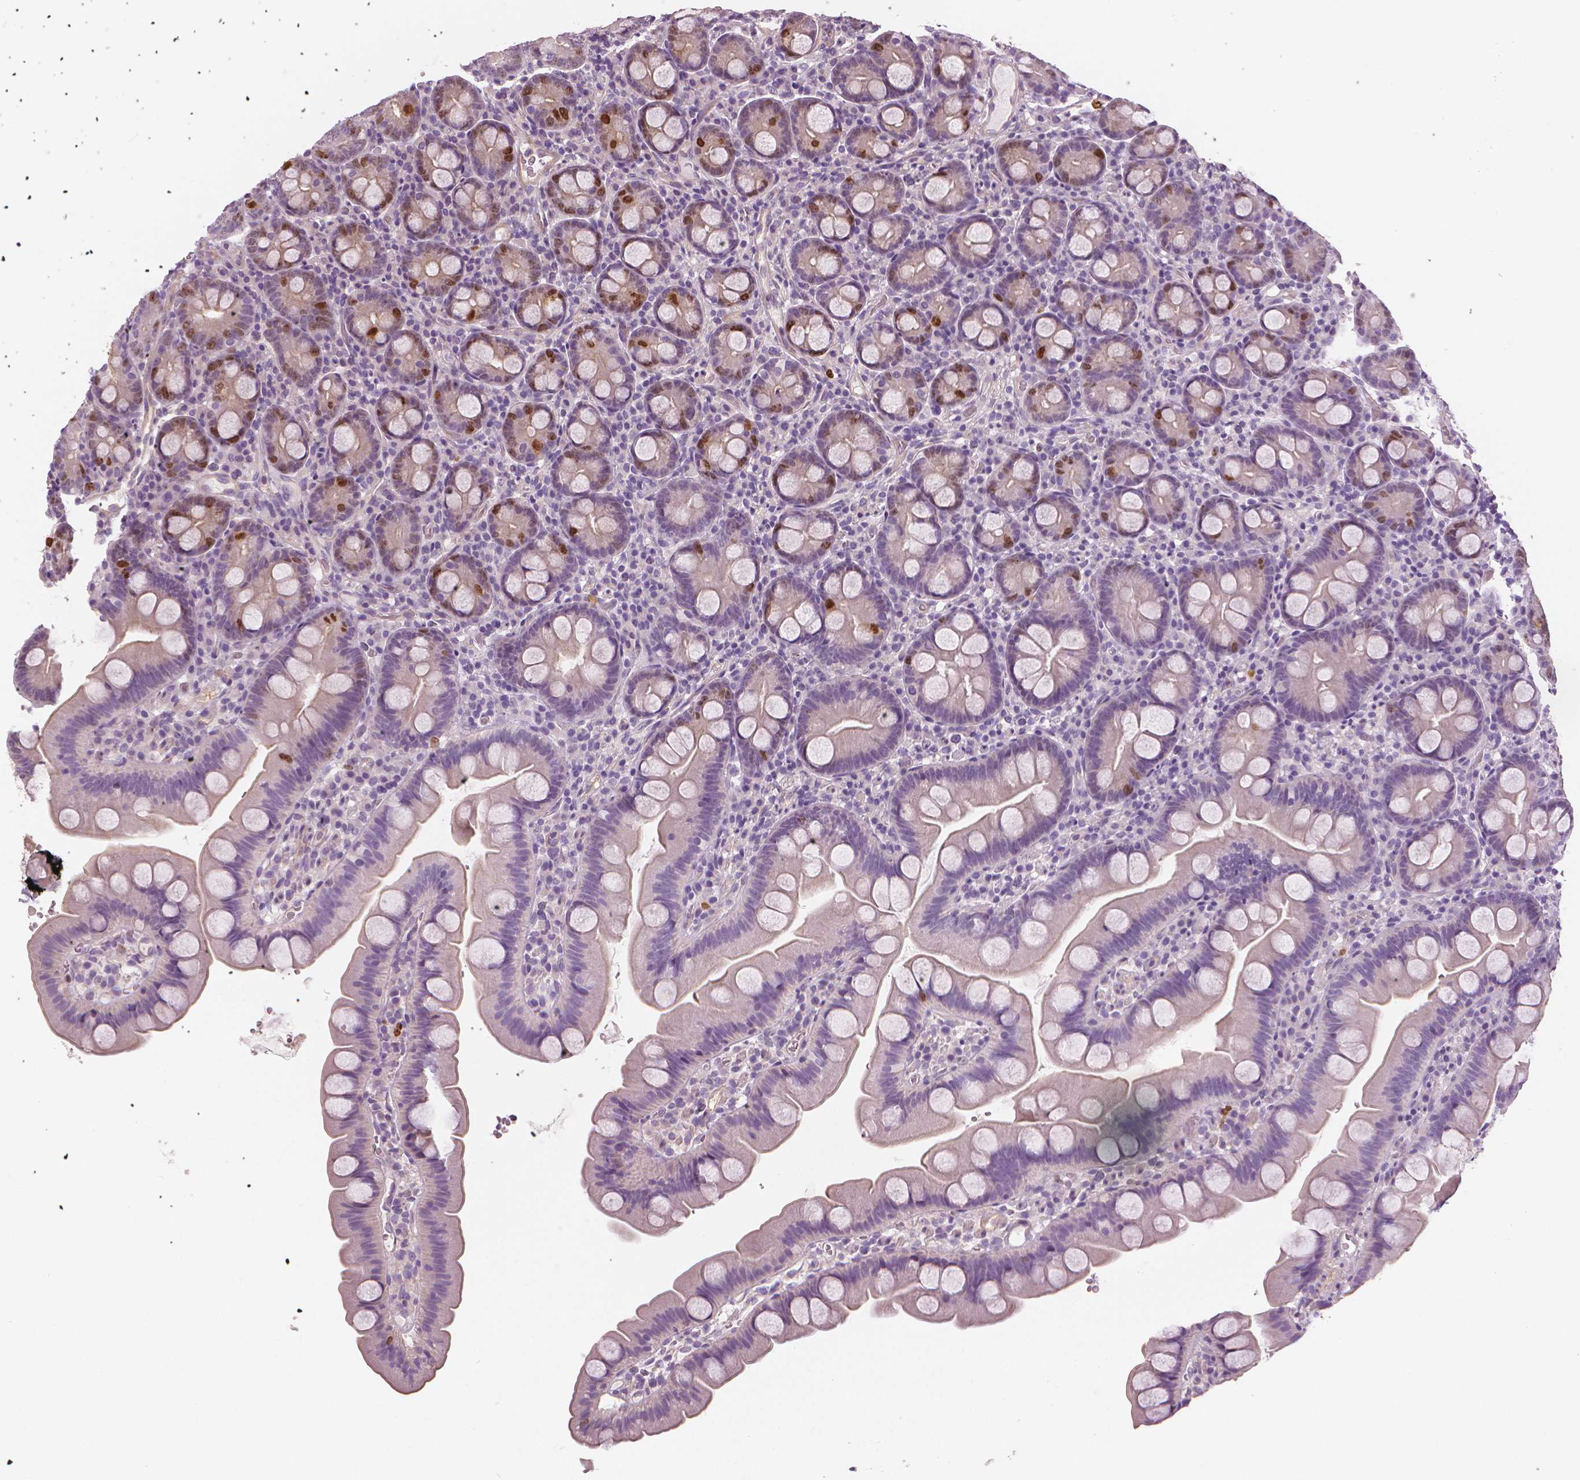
{"staining": {"intensity": "strong", "quantity": "<25%", "location": "nuclear"}, "tissue": "small intestine", "cell_type": "Glandular cells", "image_type": "normal", "snomed": [{"axis": "morphology", "description": "Normal tissue, NOS"}, {"axis": "topography", "description": "Small intestine"}], "caption": "Immunohistochemical staining of normal small intestine exhibits medium levels of strong nuclear expression in about <25% of glandular cells.", "gene": "MKI67", "patient": {"sex": "female", "age": 68}}